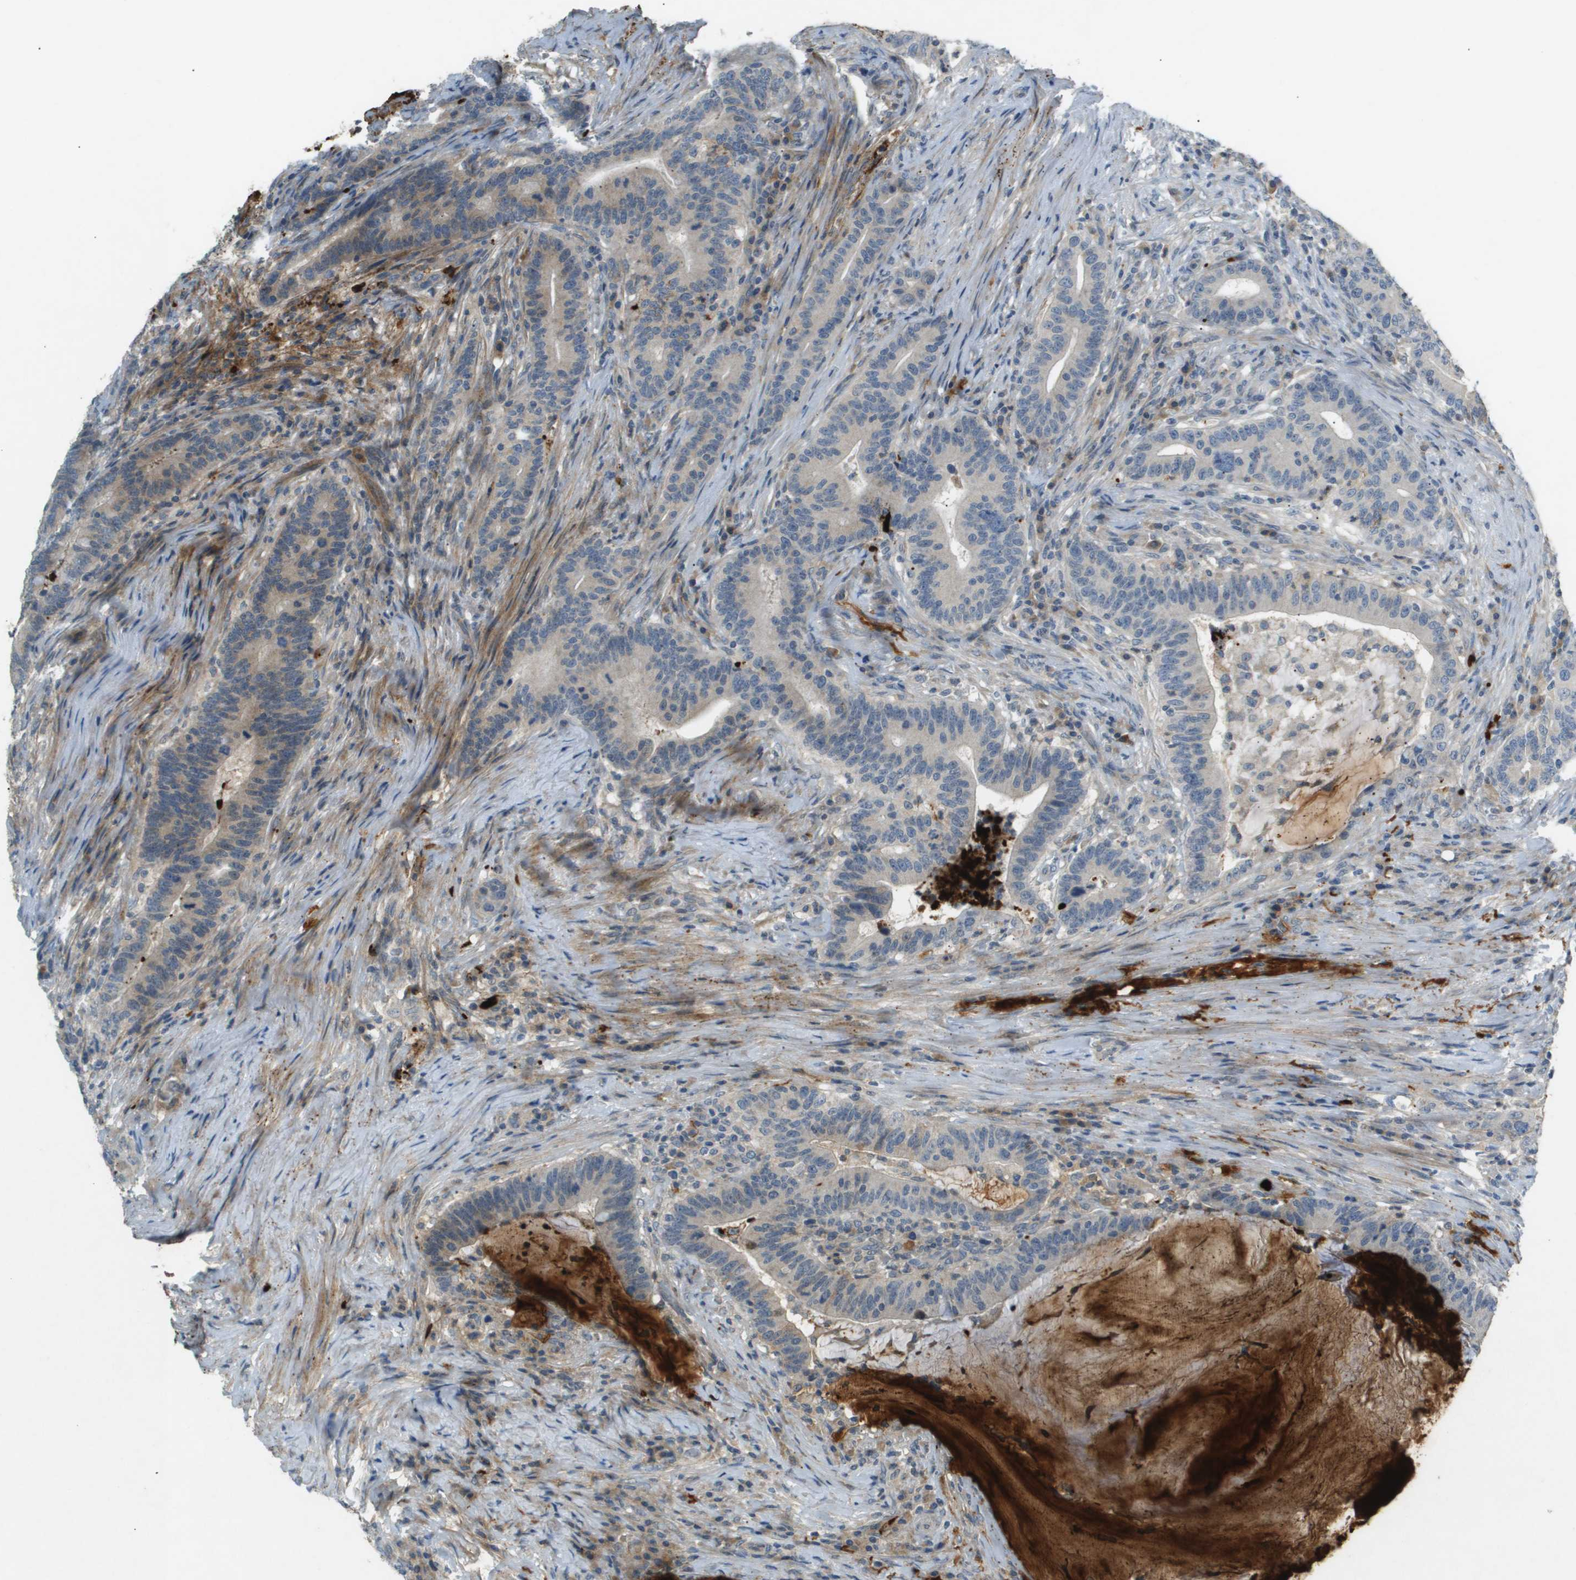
{"staining": {"intensity": "weak", "quantity": "<25%", "location": "cytoplasmic/membranous"}, "tissue": "colorectal cancer", "cell_type": "Tumor cells", "image_type": "cancer", "snomed": [{"axis": "morphology", "description": "Normal tissue, NOS"}, {"axis": "morphology", "description": "Adenocarcinoma, NOS"}, {"axis": "topography", "description": "Colon"}], "caption": "This is a photomicrograph of immunohistochemistry (IHC) staining of adenocarcinoma (colorectal), which shows no expression in tumor cells.", "gene": "VTN", "patient": {"sex": "female", "age": 66}}